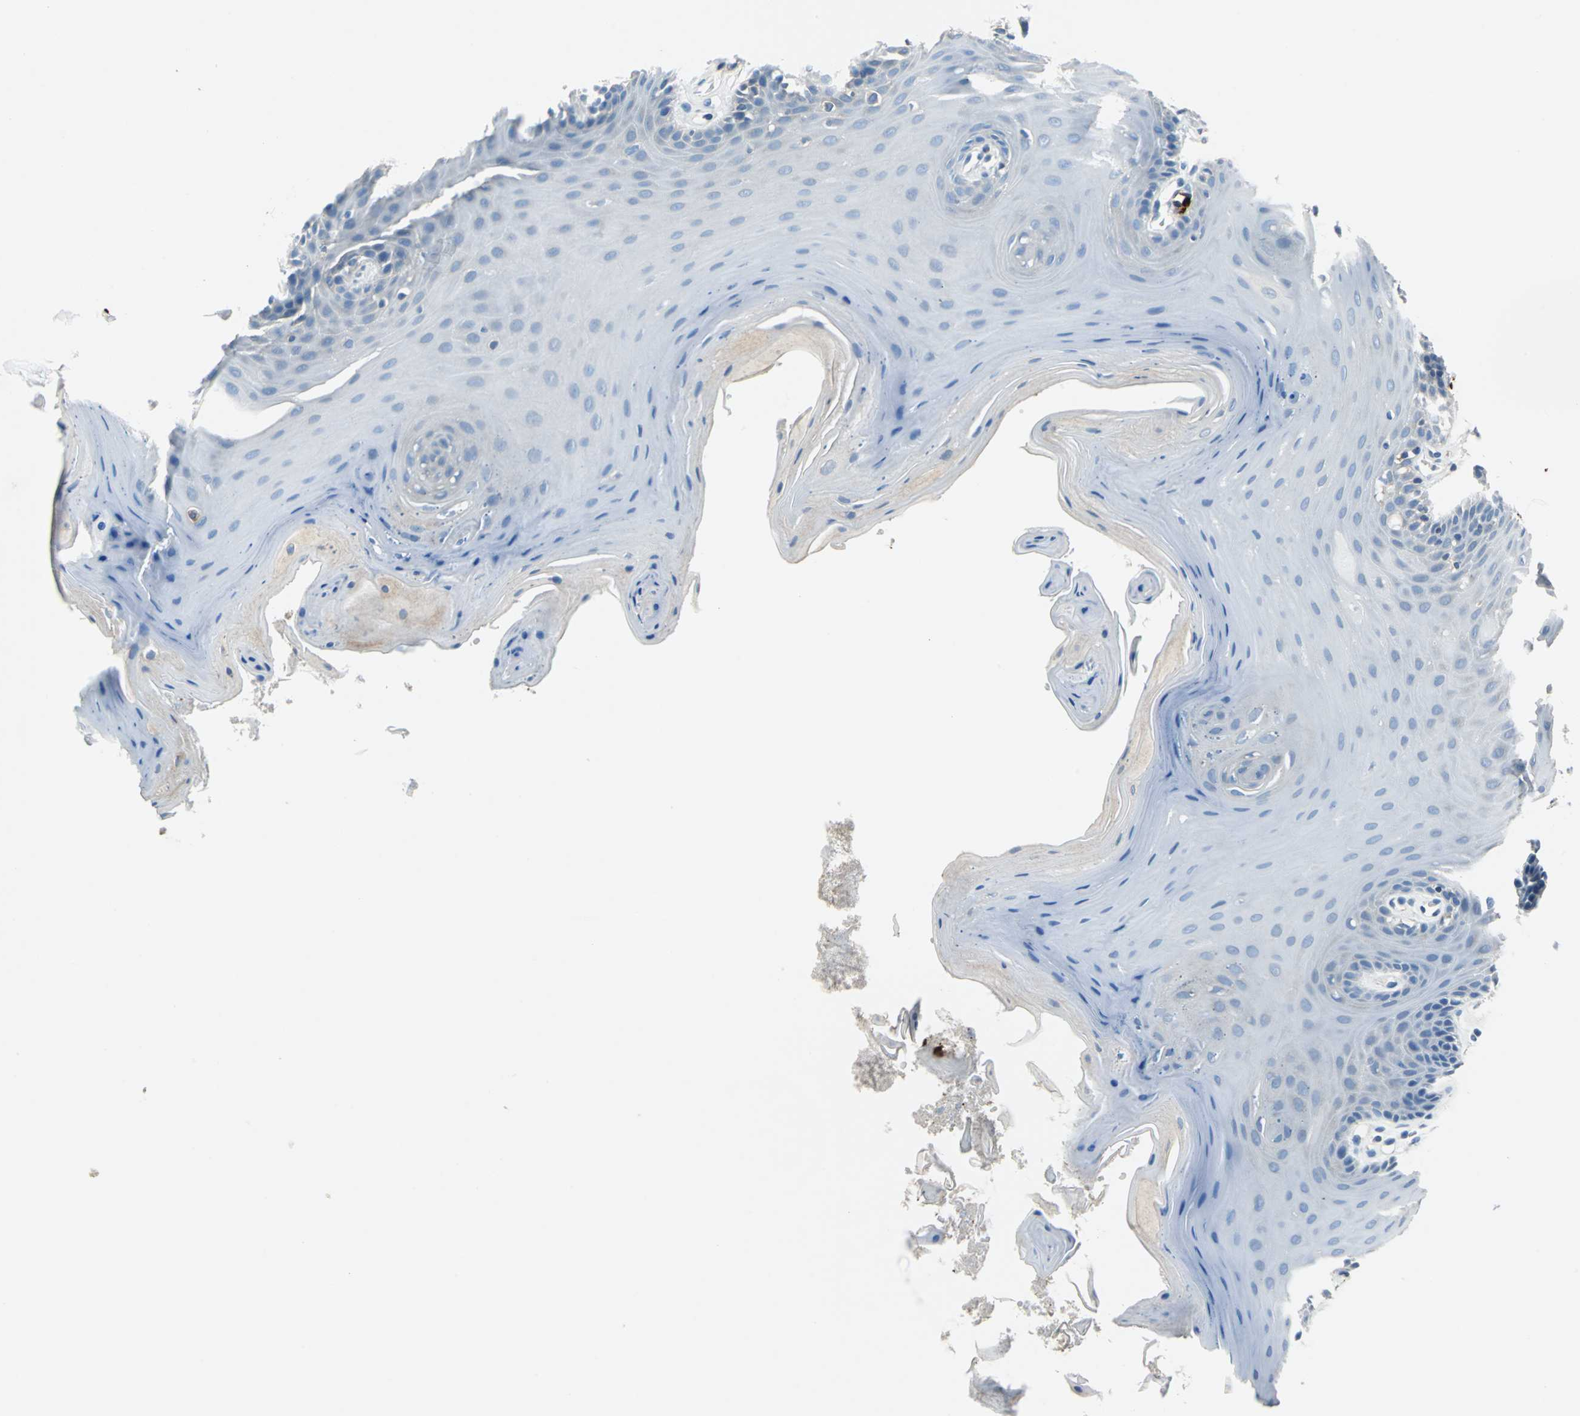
{"staining": {"intensity": "negative", "quantity": "none", "location": "none"}, "tissue": "oral mucosa", "cell_type": "Squamous epithelial cells", "image_type": "normal", "snomed": [{"axis": "morphology", "description": "Normal tissue, NOS"}, {"axis": "morphology", "description": "Squamous cell carcinoma, NOS"}, {"axis": "topography", "description": "Skeletal muscle"}, {"axis": "topography", "description": "Oral tissue"}, {"axis": "topography", "description": "Head-Neck"}], "caption": "Immunohistochemistry of benign oral mucosa demonstrates no expression in squamous epithelial cells.", "gene": "CPA3", "patient": {"sex": "male", "age": 71}}